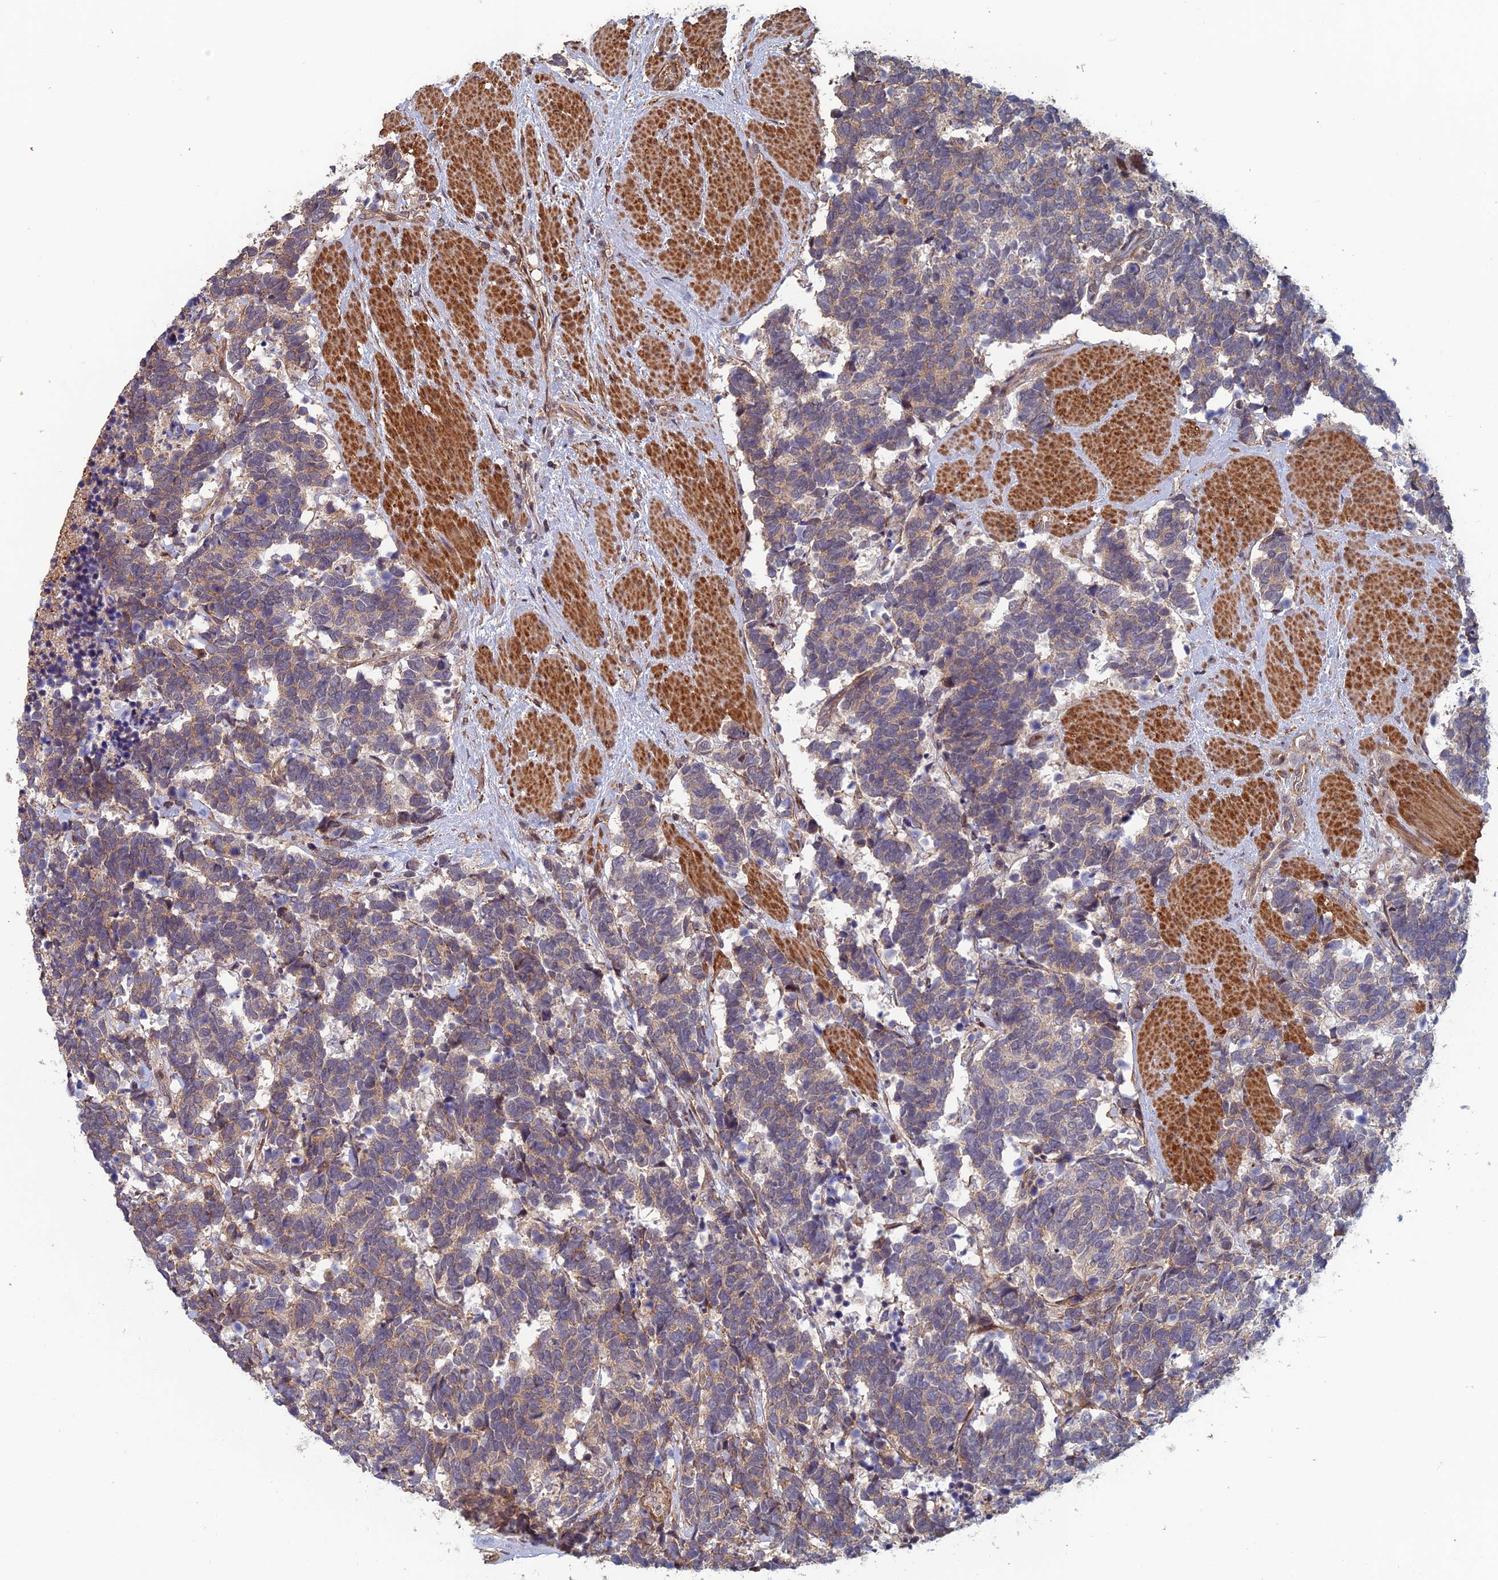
{"staining": {"intensity": "weak", "quantity": ">75%", "location": "cytoplasmic/membranous"}, "tissue": "carcinoid", "cell_type": "Tumor cells", "image_type": "cancer", "snomed": [{"axis": "morphology", "description": "Carcinoma, NOS"}, {"axis": "morphology", "description": "Carcinoid, malignant, NOS"}, {"axis": "topography", "description": "Prostate"}], "caption": "Tumor cells exhibit low levels of weak cytoplasmic/membranous staining in about >75% of cells in human carcinoid. The staining was performed using DAB to visualize the protein expression in brown, while the nuclei were stained in blue with hematoxylin (Magnification: 20x).", "gene": "CCDC183", "patient": {"sex": "male", "age": 57}}